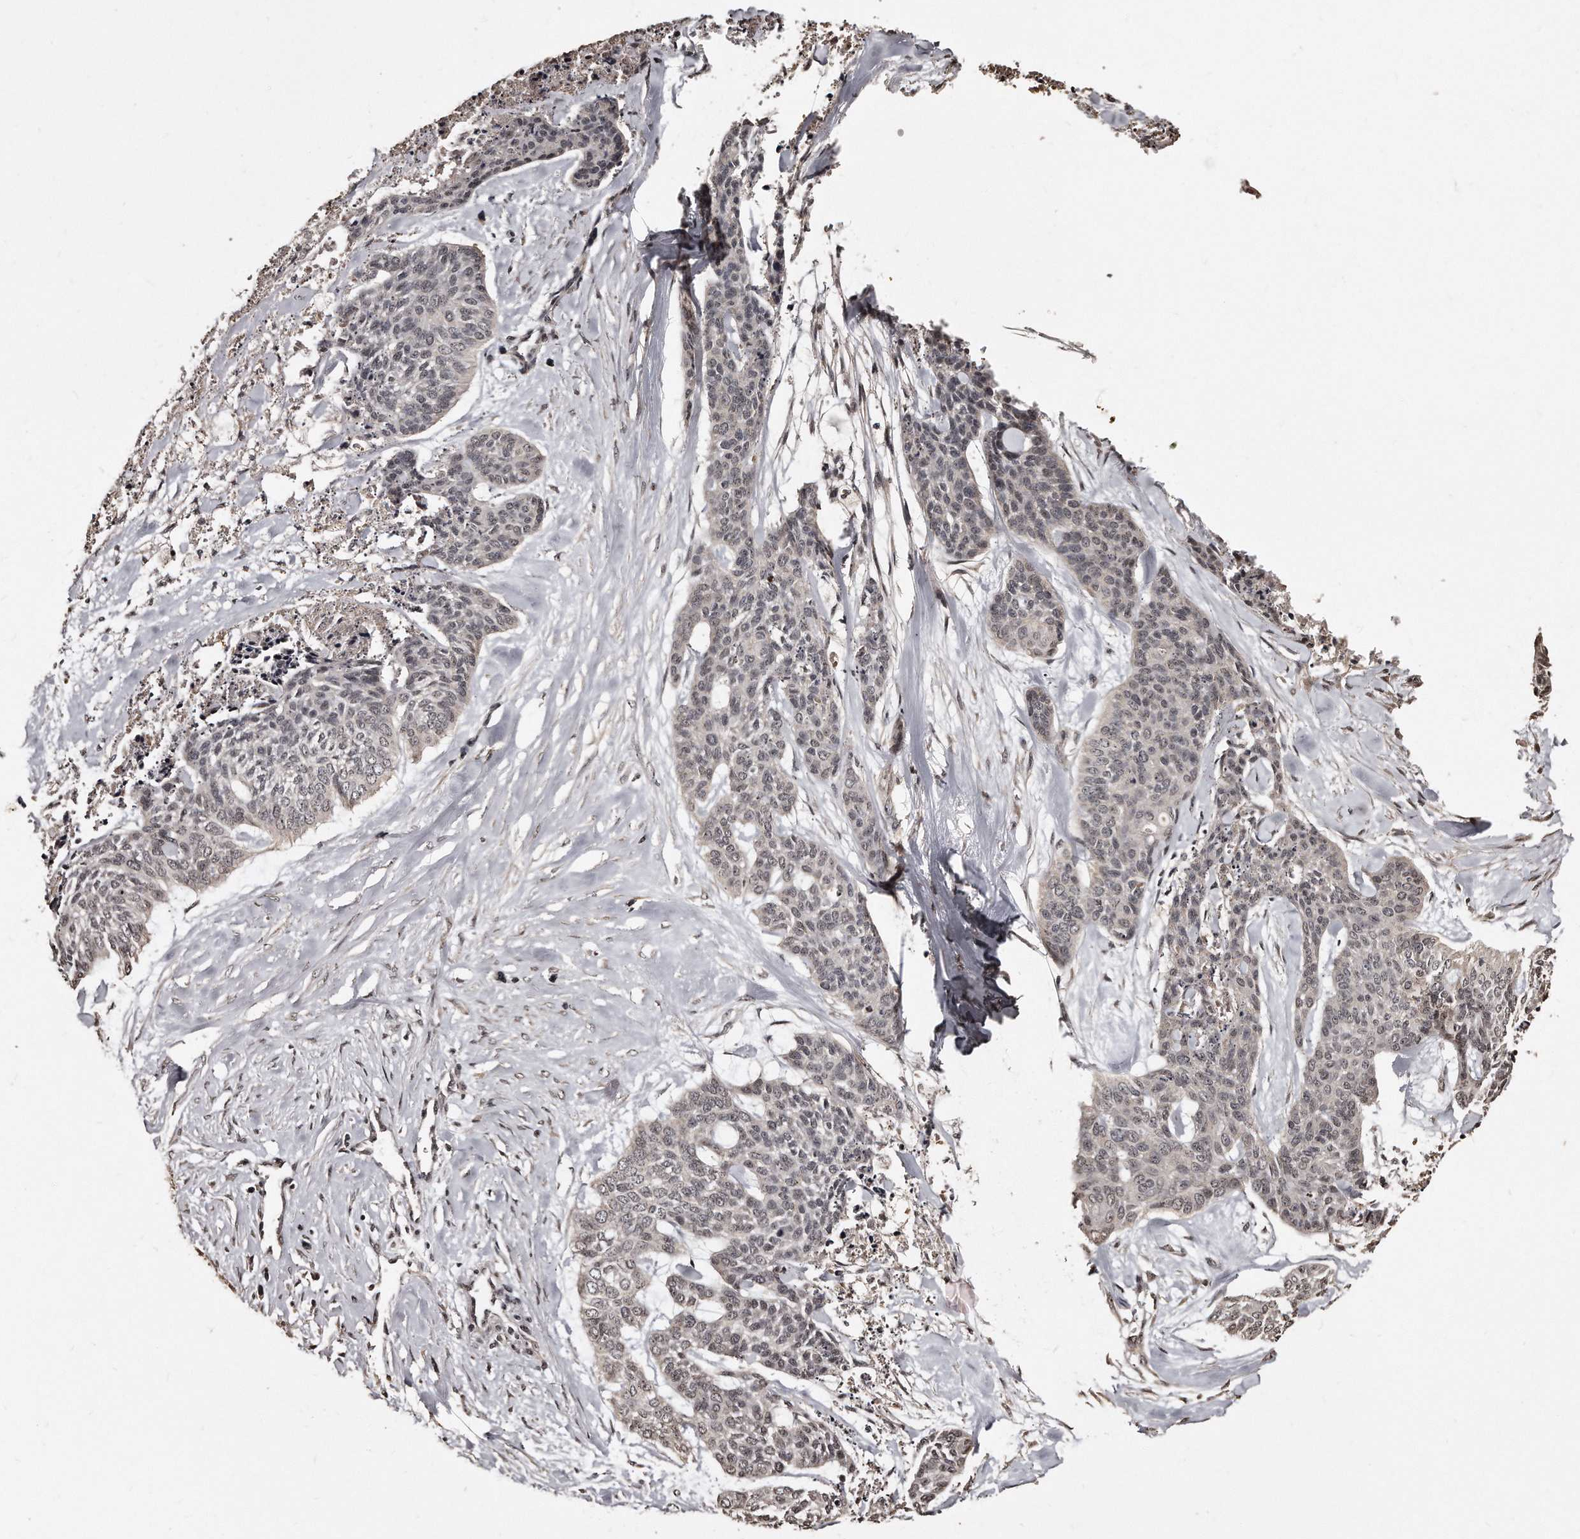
{"staining": {"intensity": "weak", "quantity": ">75%", "location": "nuclear"}, "tissue": "skin cancer", "cell_type": "Tumor cells", "image_type": "cancer", "snomed": [{"axis": "morphology", "description": "Basal cell carcinoma"}, {"axis": "topography", "description": "Skin"}], "caption": "There is low levels of weak nuclear positivity in tumor cells of skin cancer (basal cell carcinoma), as demonstrated by immunohistochemical staining (brown color).", "gene": "TSHR", "patient": {"sex": "female", "age": 64}}